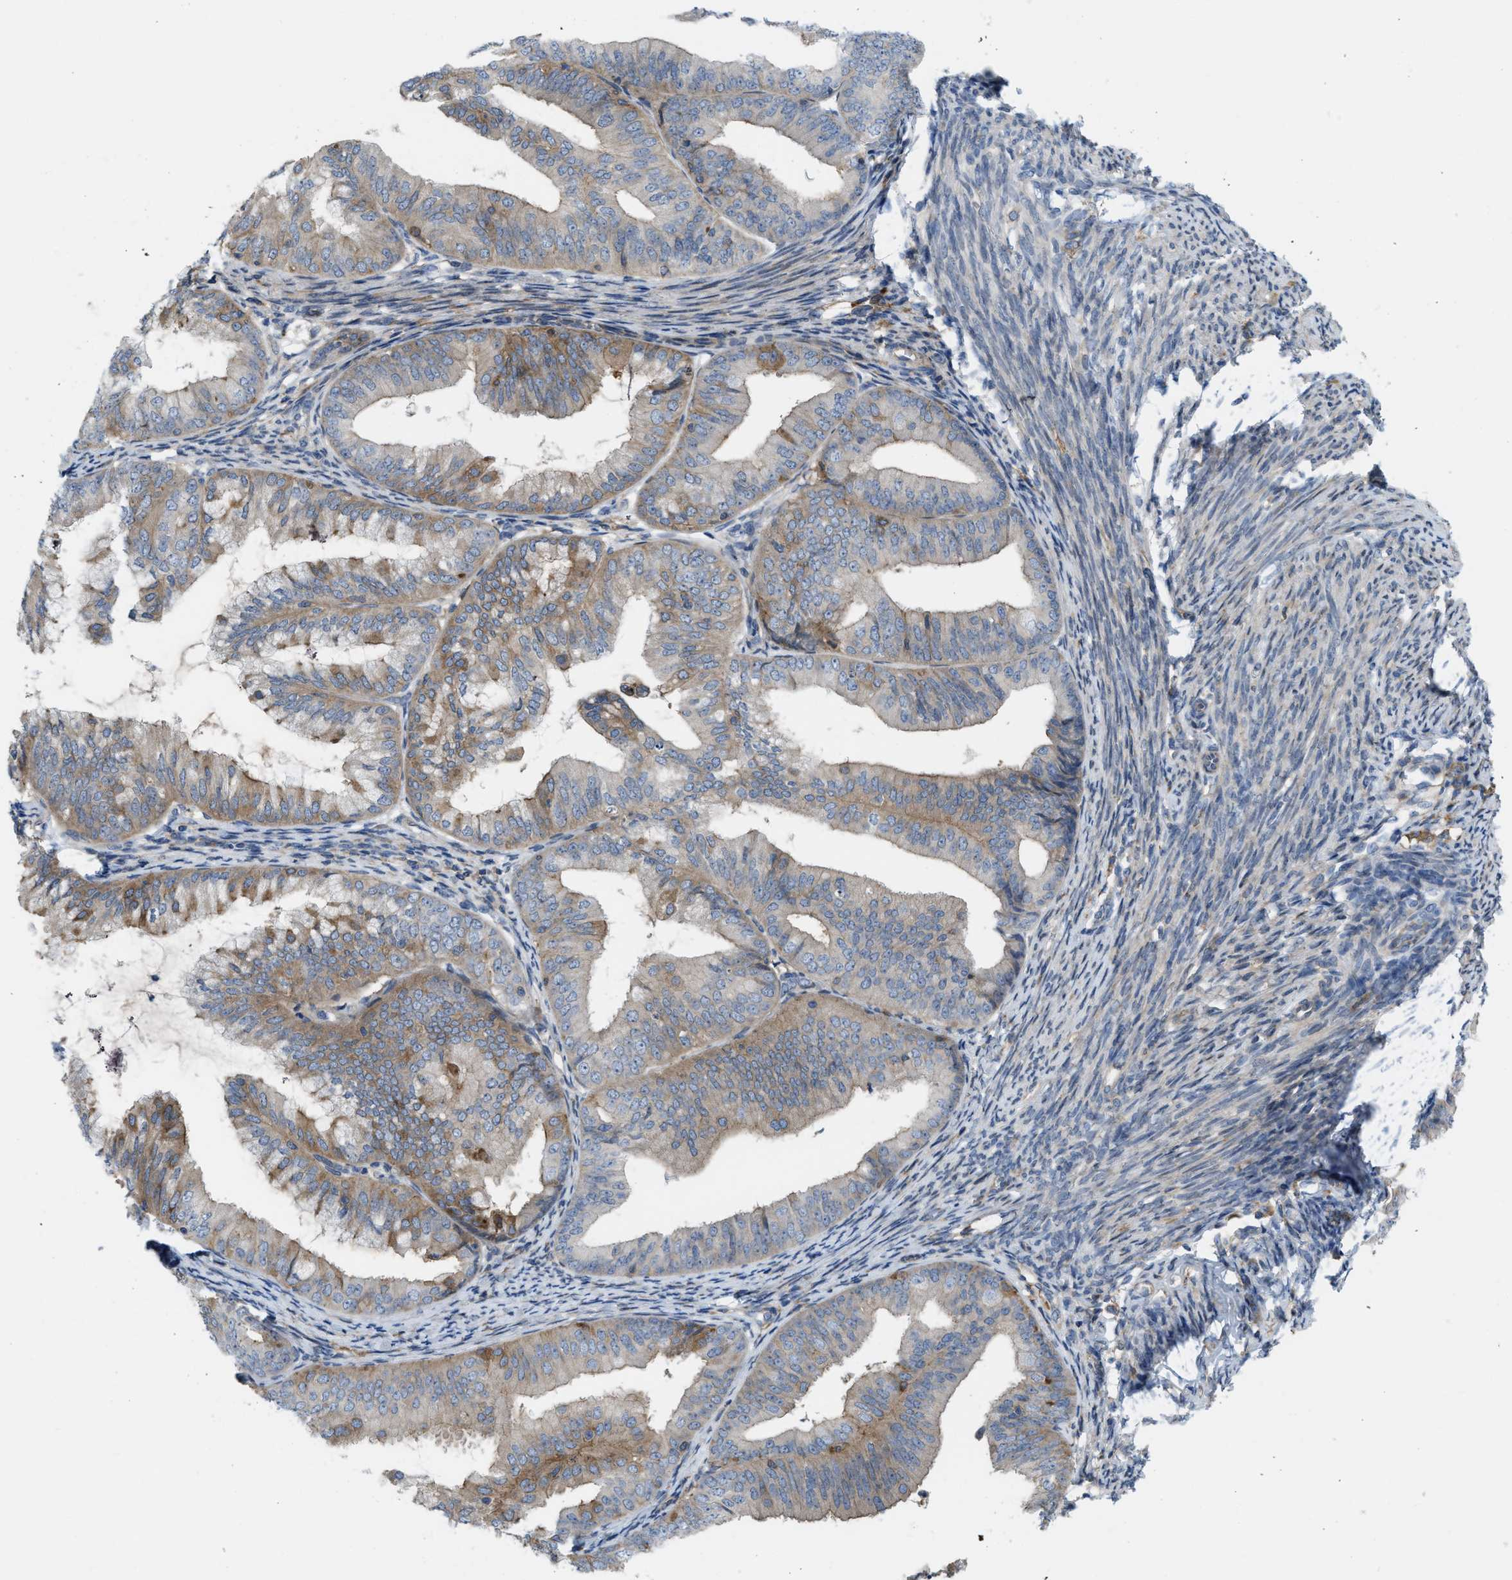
{"staining": {"intensity": "moderate", "quantity": ">75%", "location": "cytoplasmic/membranous"}, "tissue": "endometrial cancer", "cell_type": "Tumor cells", "image_type": "cancer", "snomed": [{"axis": "morphology", "description": "Adenocarcinoma, NOS"}, {"axis": "topography", "description": "Endometrium"}], "caption": "Endometrial cancer (adenocarcinoma) tissue demonstrates moderate cytoplasmic/membranous staining in about >75% of tumor cells, visualized by immunohistochemistry.", "gene": "MYO18A", "patient": {"sex": "female", "age": 63}}